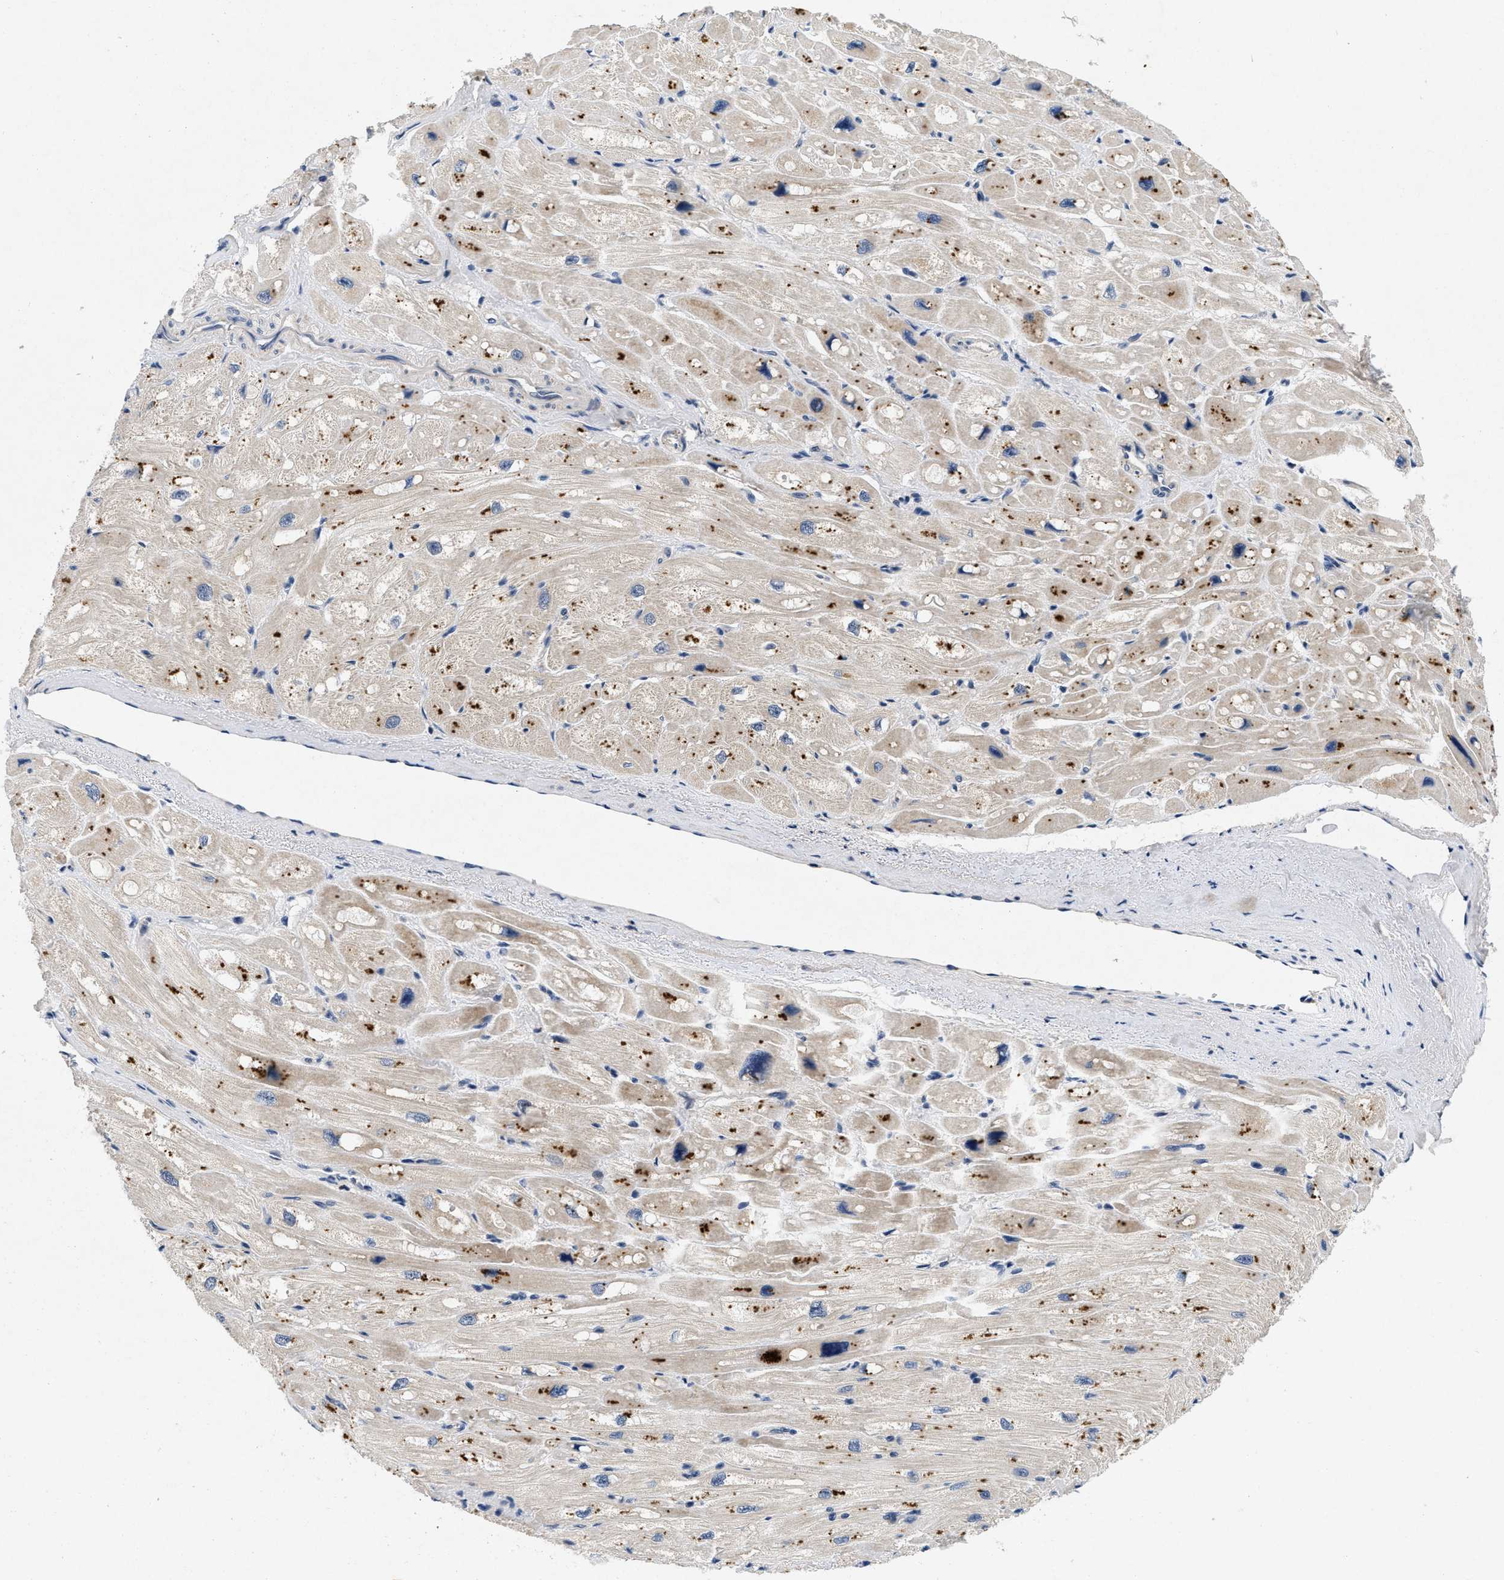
{"staining": {"intensity": "moderate", "quantity": "25%-75%", "location": "cytoplasmic/membranous"}, "tissue": "heart muscle", "cell_type": "Cardiomyocytes", "image_type": "normal", "snomed": [{"axis": "morphology", "description": "Normal tissue, NOS"}, {"axis": "topography", "description": "Heart"}], "caption": "About 25%-75% of cardiomyocytes in normal heart muscle display moderate cytoplasmic/membranous protein staining as visualized by brown immunohistochemical staining.", "gene": "PDP1", "patient": {"sex": "male", "age": 49}}